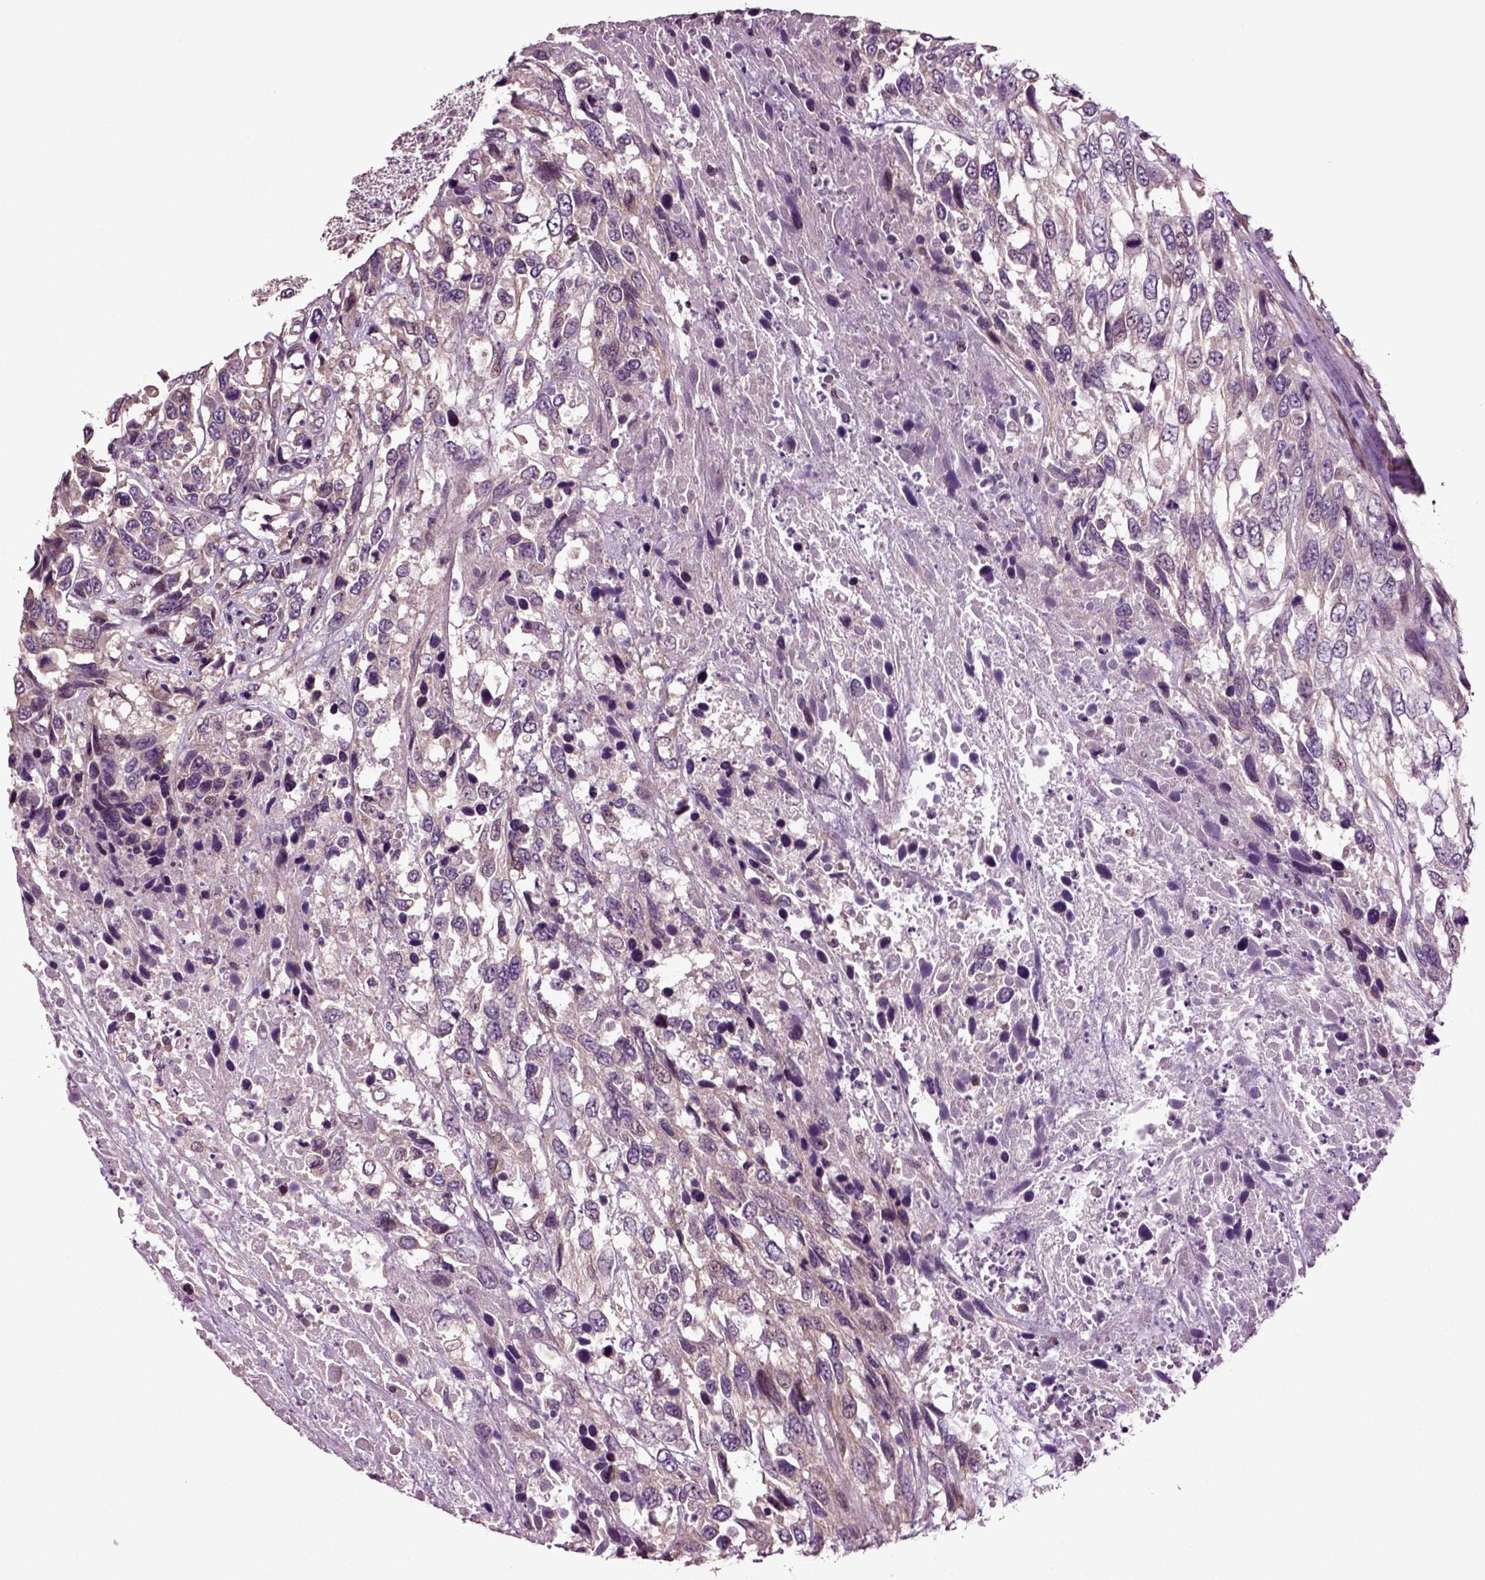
{"staining": {"intensity": "weak", "quantity": "<25%", "location": "cytoplasmic/membranous"}, "tissue": "urothelial cancer", "cell_type": "Tumor cells", "image_type": "cancer", "snomed": [{"axis": "morphology", "description": "Urothelial carcinoma, High grade"}, {"axis": "topography", "description": "Urinary bladder"}], "caption": "Tumor cells show no significant protein positivity in urothelial carcinoma (high-grade).", "gene": "HAGHL", "patient": {"sex": "female", "age": 70}}